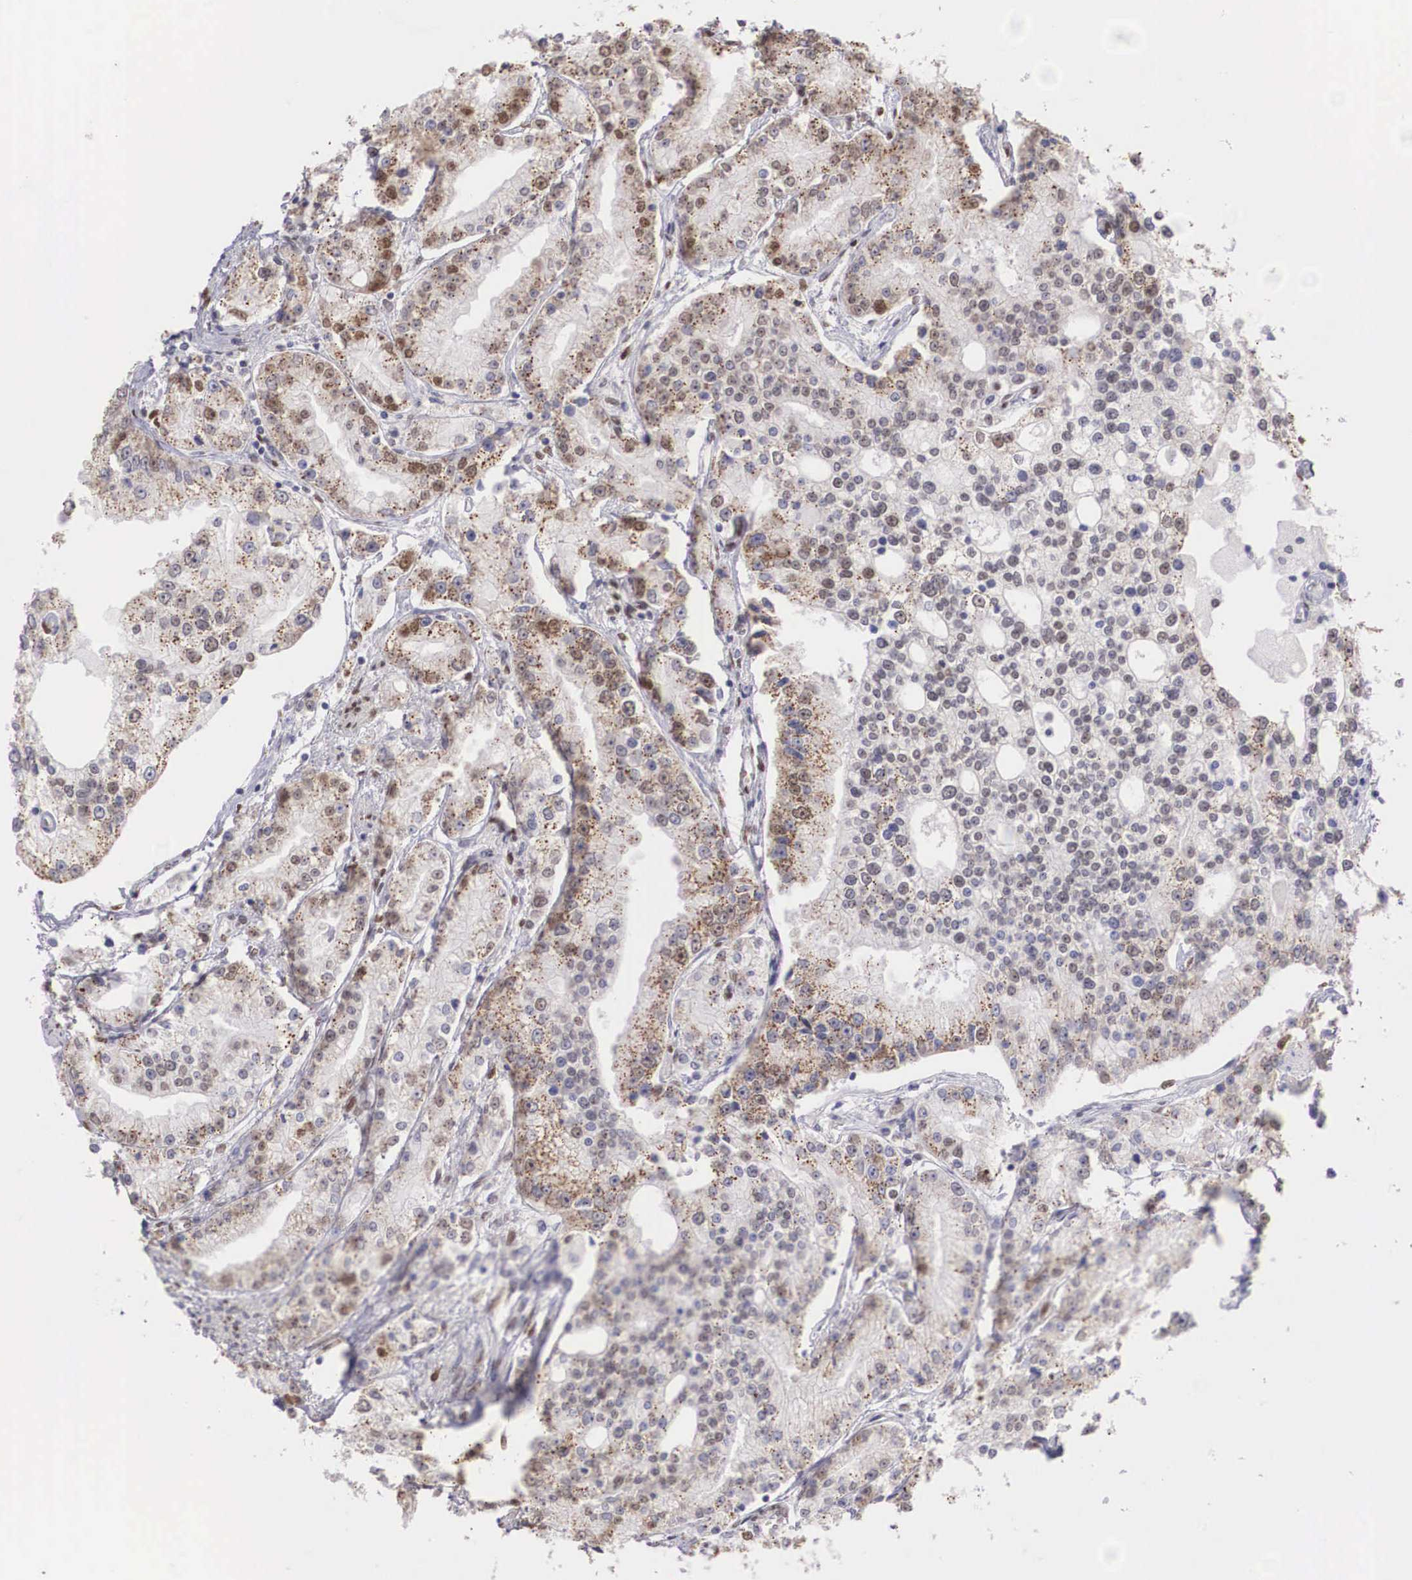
{"staining": {"intensity": "moderate", "quantity": "25%-75%", "location": "cytoplasmic/membranous,nuclear"}, "tissue": "prostate cancer", "cell_type": "Tumor cells", "image_type": "cancer", "snomed": [{"axis": "morphology", "description": "Adenocarcinoma, Medium grade"}, {"axis": "topography", "description": "Prostate"}], "caption": "Protein staining demonstrates moderate cytoplasmic/membranous and nuclear expression in about 25%-75% of tumor cells in prostate medium-grade adenocarcinoma.", "gene": "HMGN5", "patient": {"sex": "male", "age": 72}}